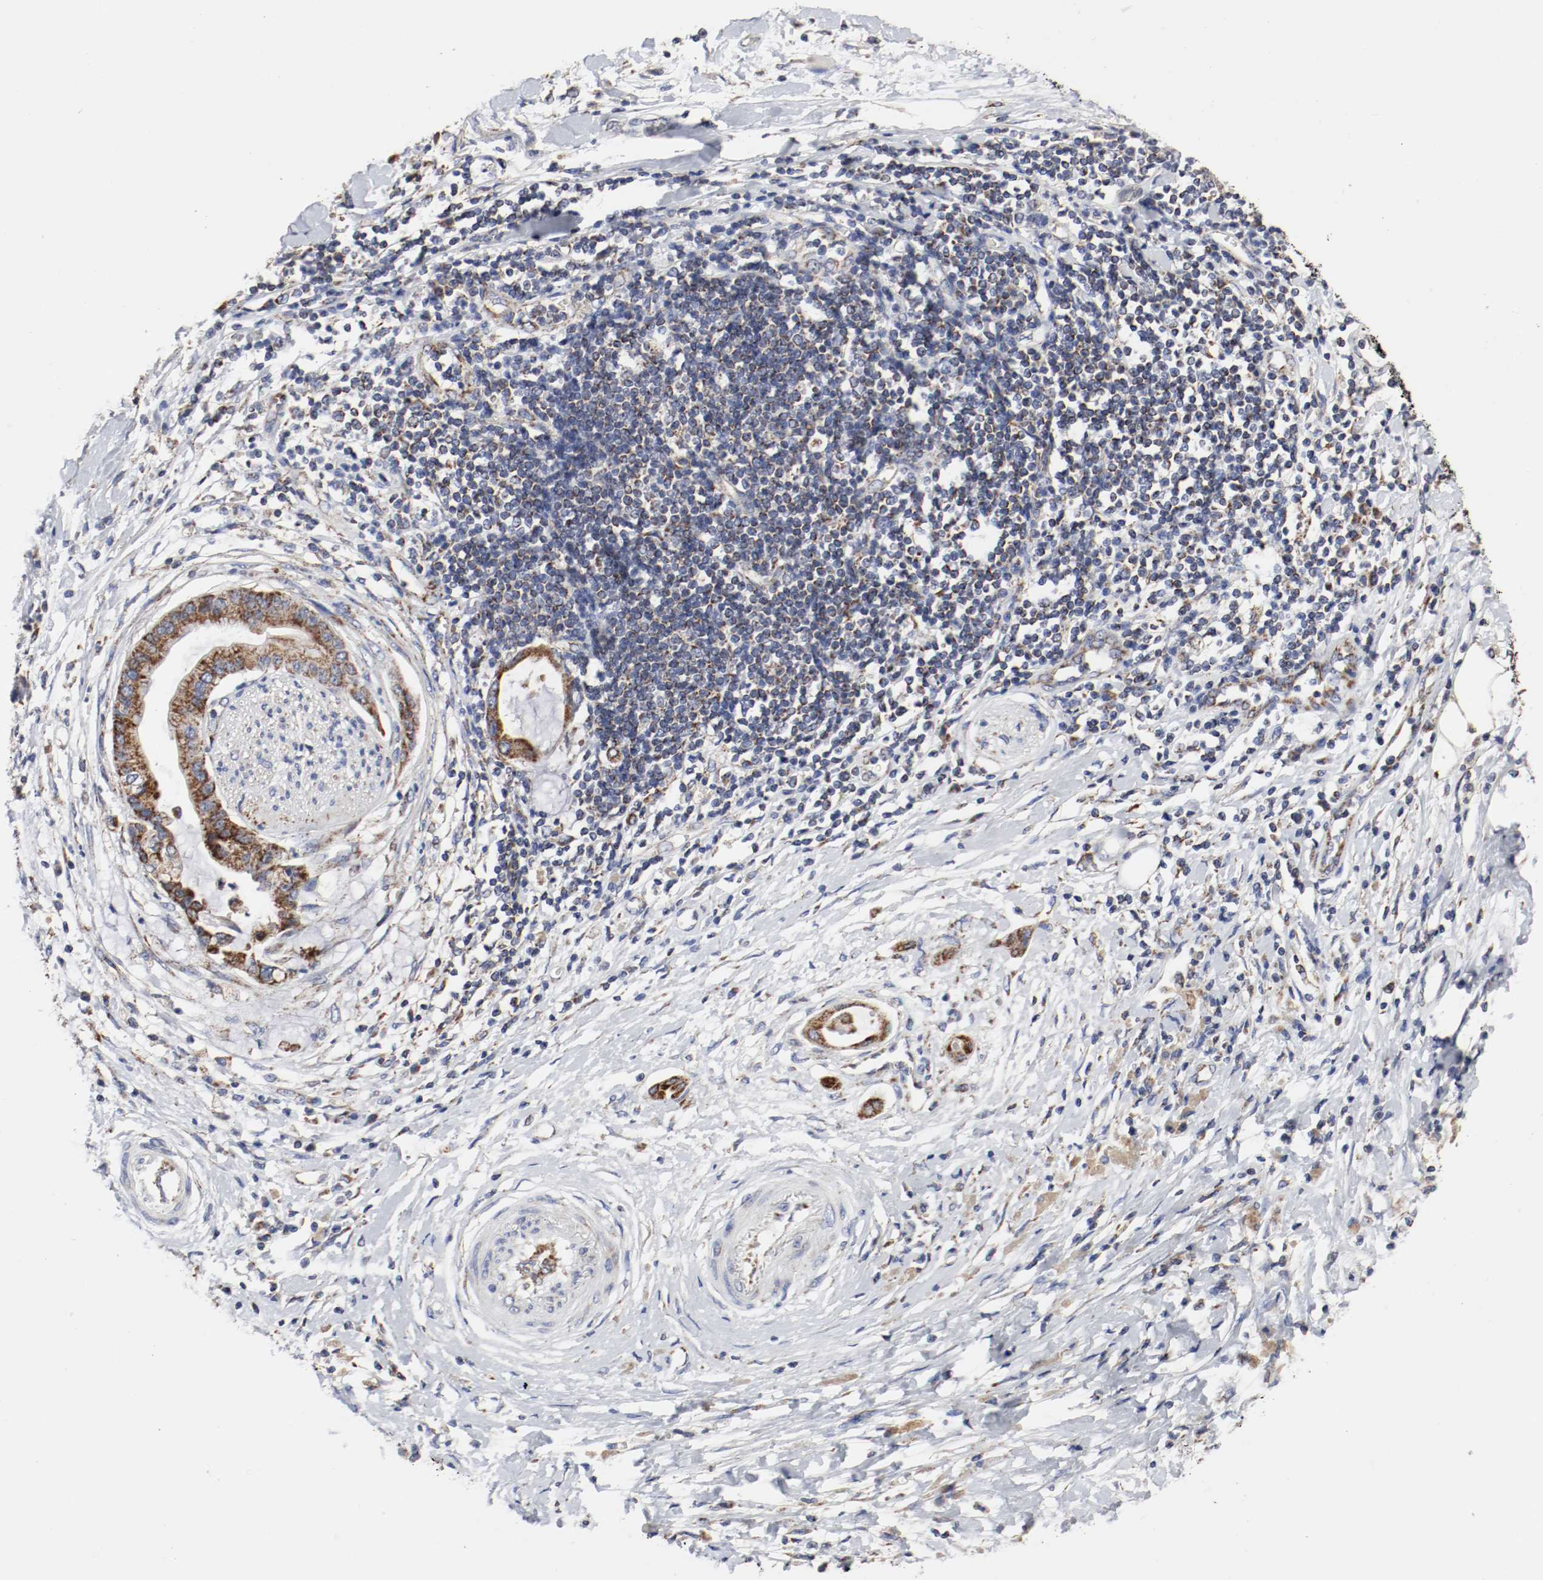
{"staining": {"intensity": "strong", "quantity": ">75%", "location": "cytoplasmic/membranous"}, "tissue": "pancreatic cancer", "cell_type": "Tumor cells", "image_type": "cancer", "snomed": [{"axis": "morphology", "description": "Adenocarcinoma, NOS"}, {"axis": "morphology", "description": "Adenocarcinoma, metastatic, NOS"}, {"axis": "topography", "description": "Lymph node"}, {"axis": "topography", "description": "Pancreas"}, {"axis": "topography", "description": "Duodenum"}], "caption": "Metastatic adenocarcinoma (pancreatic) was stained to show a protein in brown. There is high levels of strong cytoplasmic/membranous expression in about >75% of tumor cells. (brown staining indicates protein expression, while blue staining denotes nuclei).", "gene": "AFG3L2", "patient": {"sex": "female", "age": 64}}